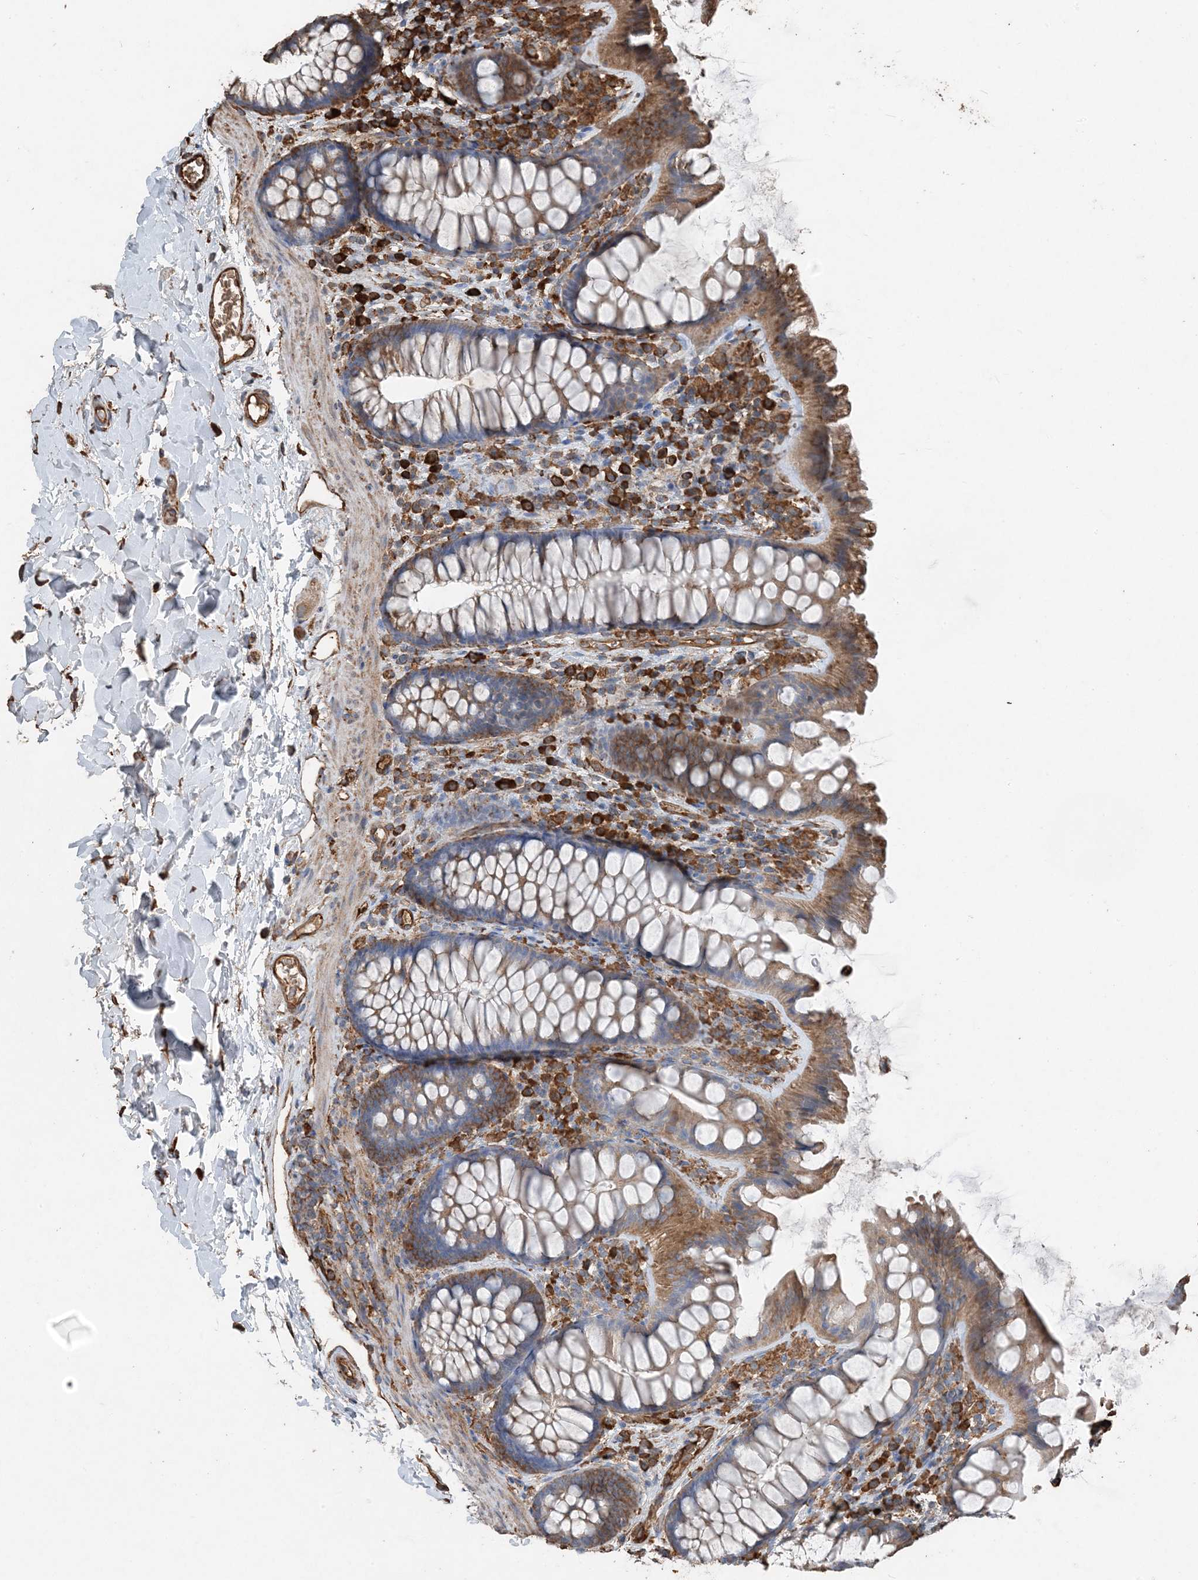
{"staining": {"intensity": "strong", "quantity": ">75%", "location": "cytoplasmic/membranous"}, "tissue": "colon", "cell_type": "Endothelial cells", "image_type": "normal", "snomed": [{"axis": "morphology", "description": "Normal tissue, NOS"}, {"axis": "topography", "description": "Colon"}], "caption": "Colon stained for a protein demonstrates strong cytoplasmic/membranous positivity in endothelial cells. (DAB (3,3'-diaminobenzidine) = brown stain, brightfield microscopy at high magnification).", "gene": "PDIA6", "patient": {"sex": "female", "age": 62}}